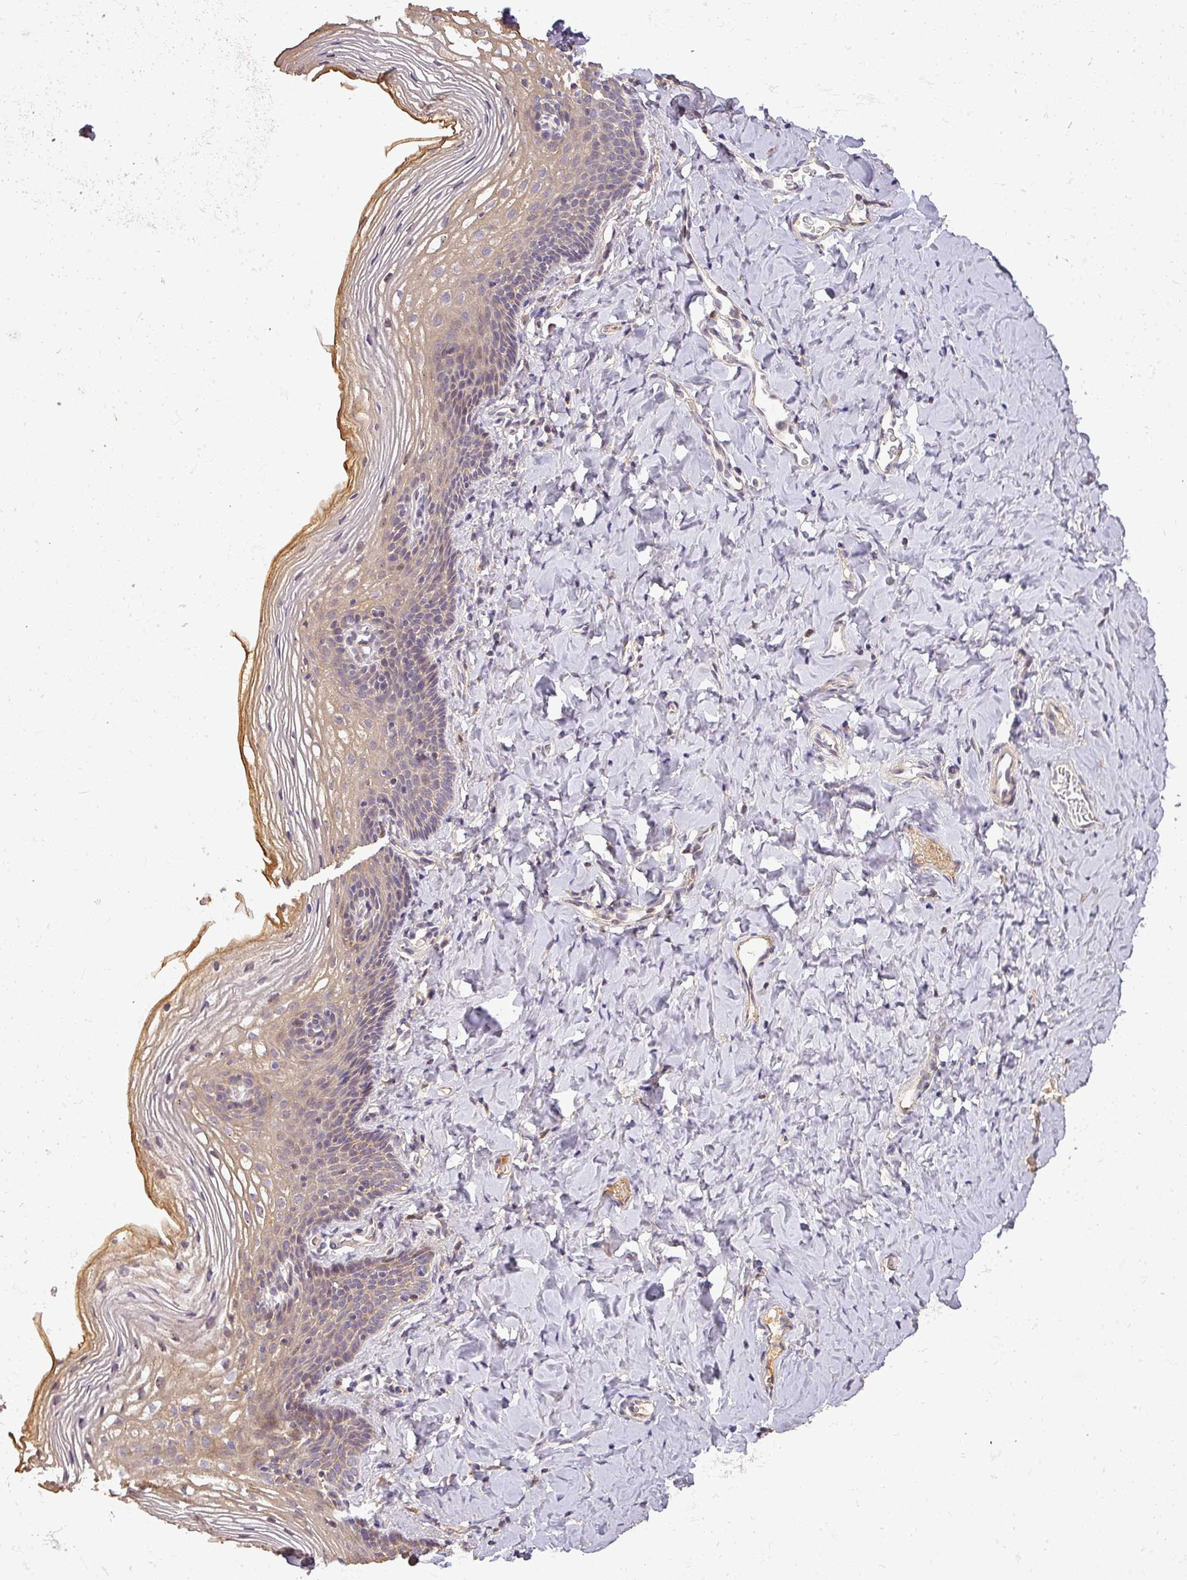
{"staining": {"intensity": "moderate", "quantity": "25%-75%", "location": "cytoplasmic/membranous"}, "tissue": "vagina", "cell_type": "Squamous epithelial cells", "image_type": "normal", "snomed": [{"axis": "morphology", "description": "Normal tissue, NOS"}, {"axis": "topography", "description": "Vagina"}], "caption": "Immunohistochemistry (IHC) image of benign human vagina stained for a protein (brown), which shows medium levels of moderate cytoplasmic/membranous expression in approximately 25%-75% of squamous epithelial cells.", "gene": "BPIFB3", "patient": {"sex": "female", "age": 60}}